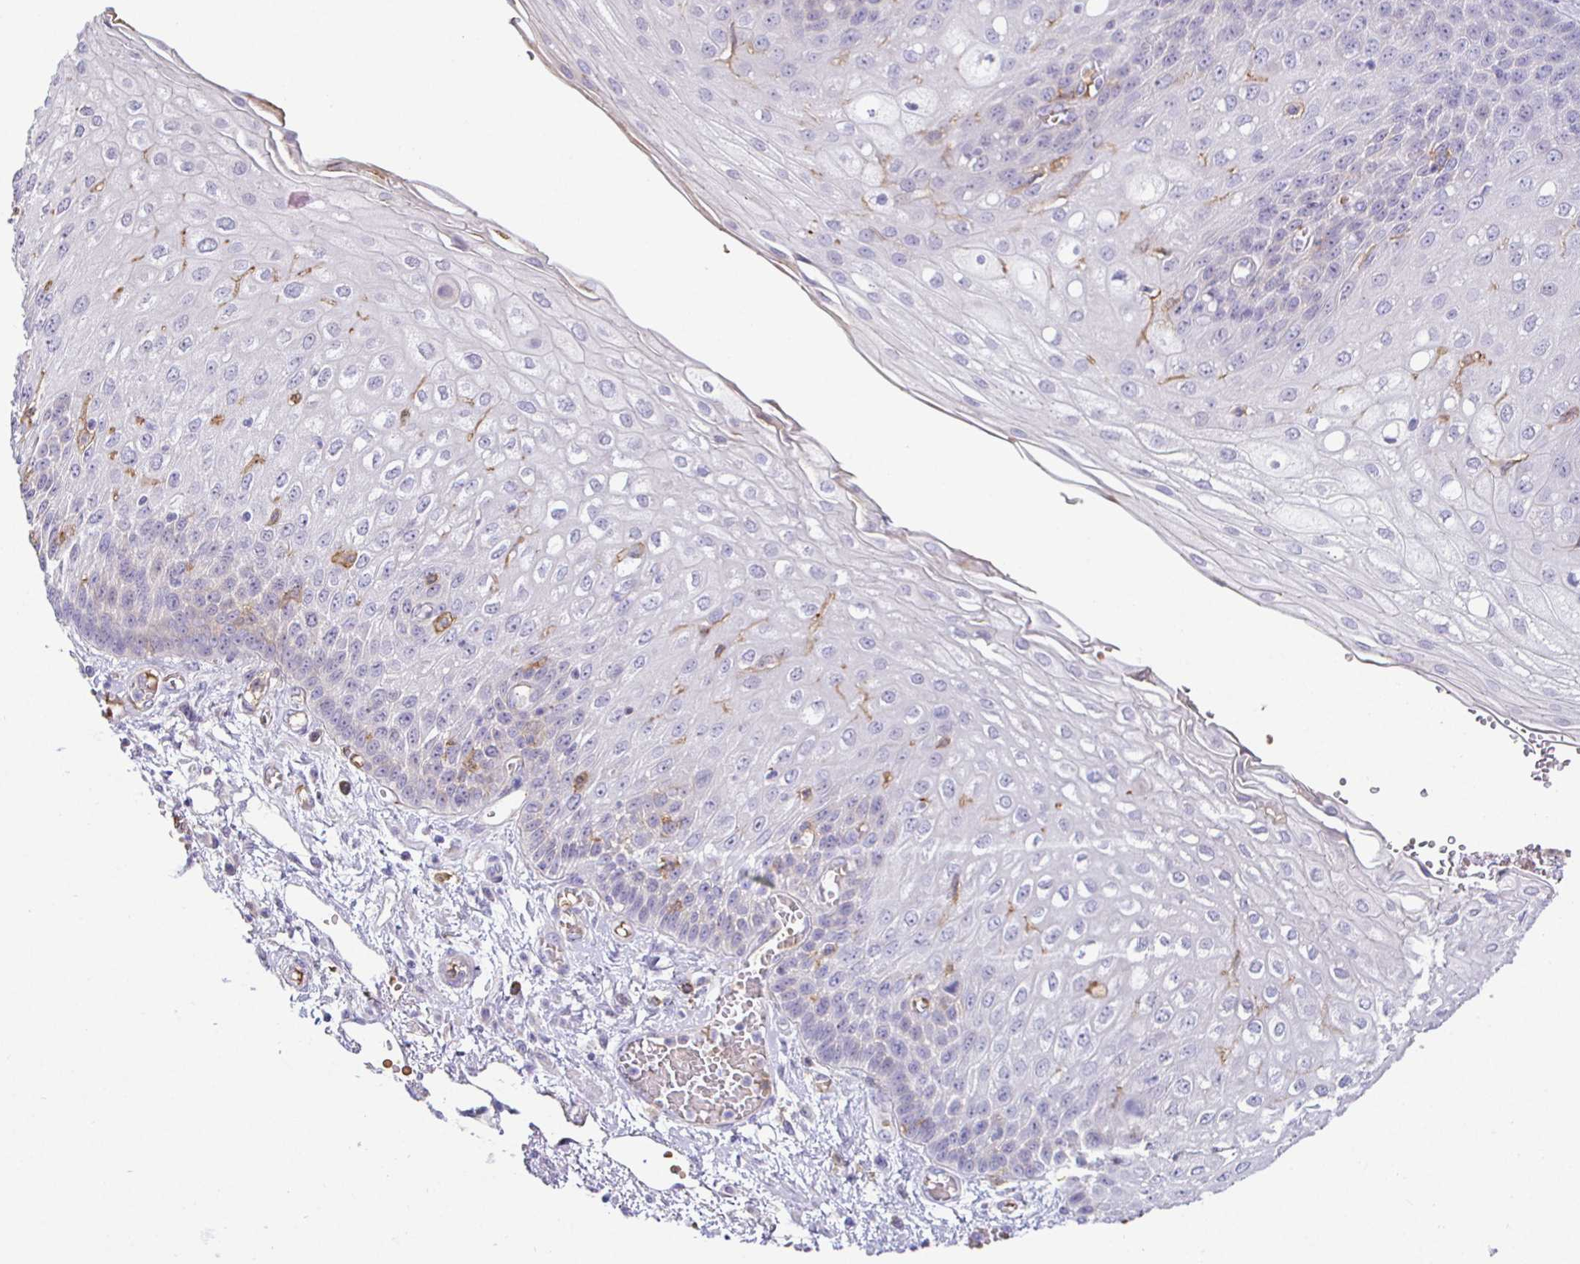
{"staining": {"intensity": "weak", "quantity": "<25%", "location": "cytoplasmic/membranous"}, "tissue": "esophagus", "cell_type": "Squamous epithelial cells", "image_type": "normal", "snomed": [{"axis": "morphology", "description": "Normal tissue, NOS"}, {"axis": "morphology", "description": "Adenocarcinoma, NOS"}, {"axis": "topography", "description": "Esophagus"}], "caption": "The micrograph shows no significant positivity in squamous epithelial cells of esophagus. (DAB (3,3'-diaminobenzidine) immunohistochemistry (IHC) visualized using brightfield microscopy, high magnification).", "gene": "SIRPA", "patient": {"sex": "male", "age": 81}}